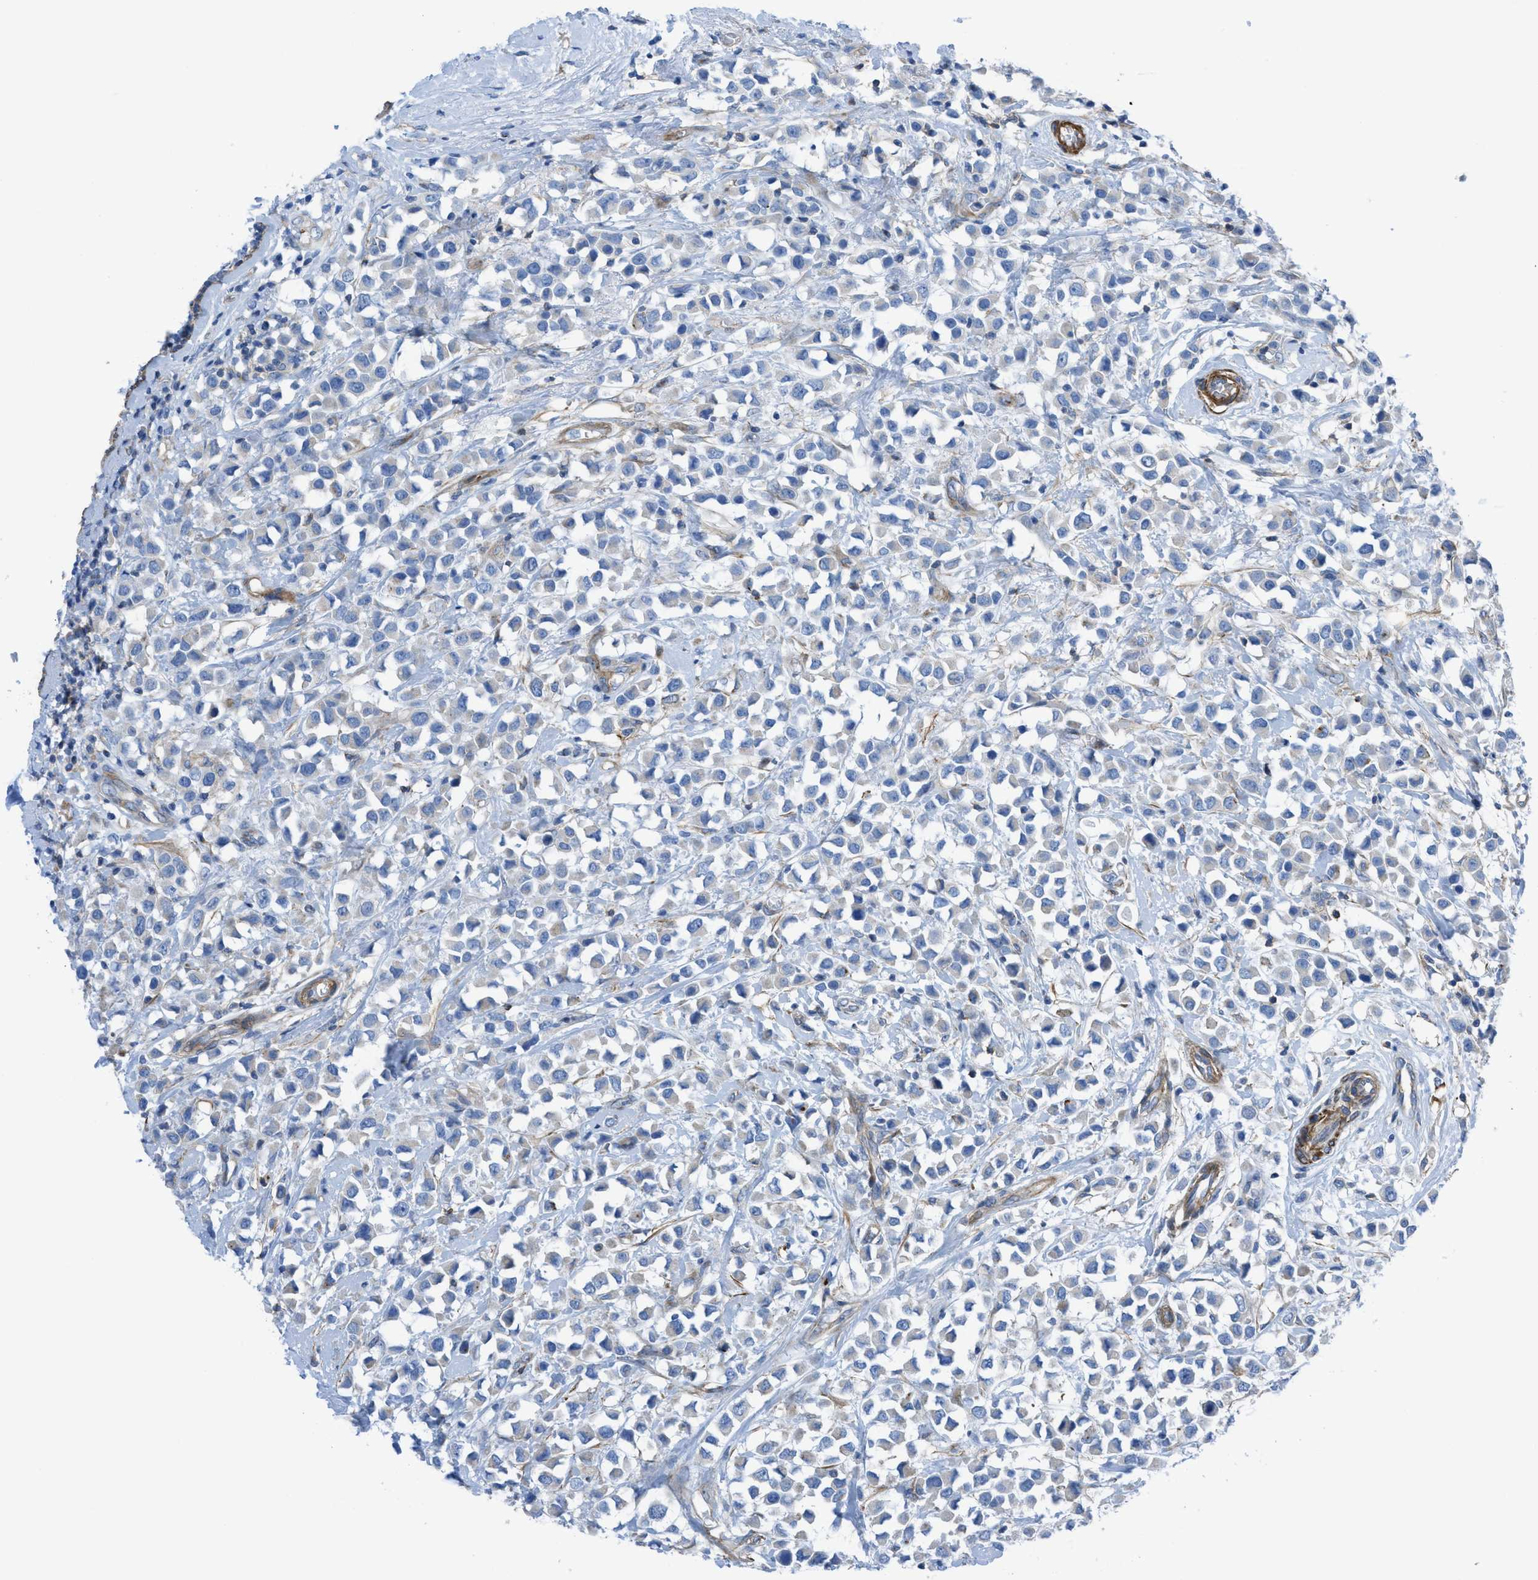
{"staining": {"intensity": "weak", "quantity": "<25%", "location": "cytoplasmic/membranous"}, "tissue": "breast cancer", "cell_type": "Tumor cells", "image_type": "cancer", "snomed": [{"axis": "morphology", "description": "Duct carcinoma"}, {"axis": "topography", "description": "Breast"}], "caption": "Human breast invasive ductal carcinoma stained for a protein using immunohistochemistry (IHC) displays no positivity in tumor cells.", "gene": "KCNH7", "patient": {"sex": "female", "age": 61}}